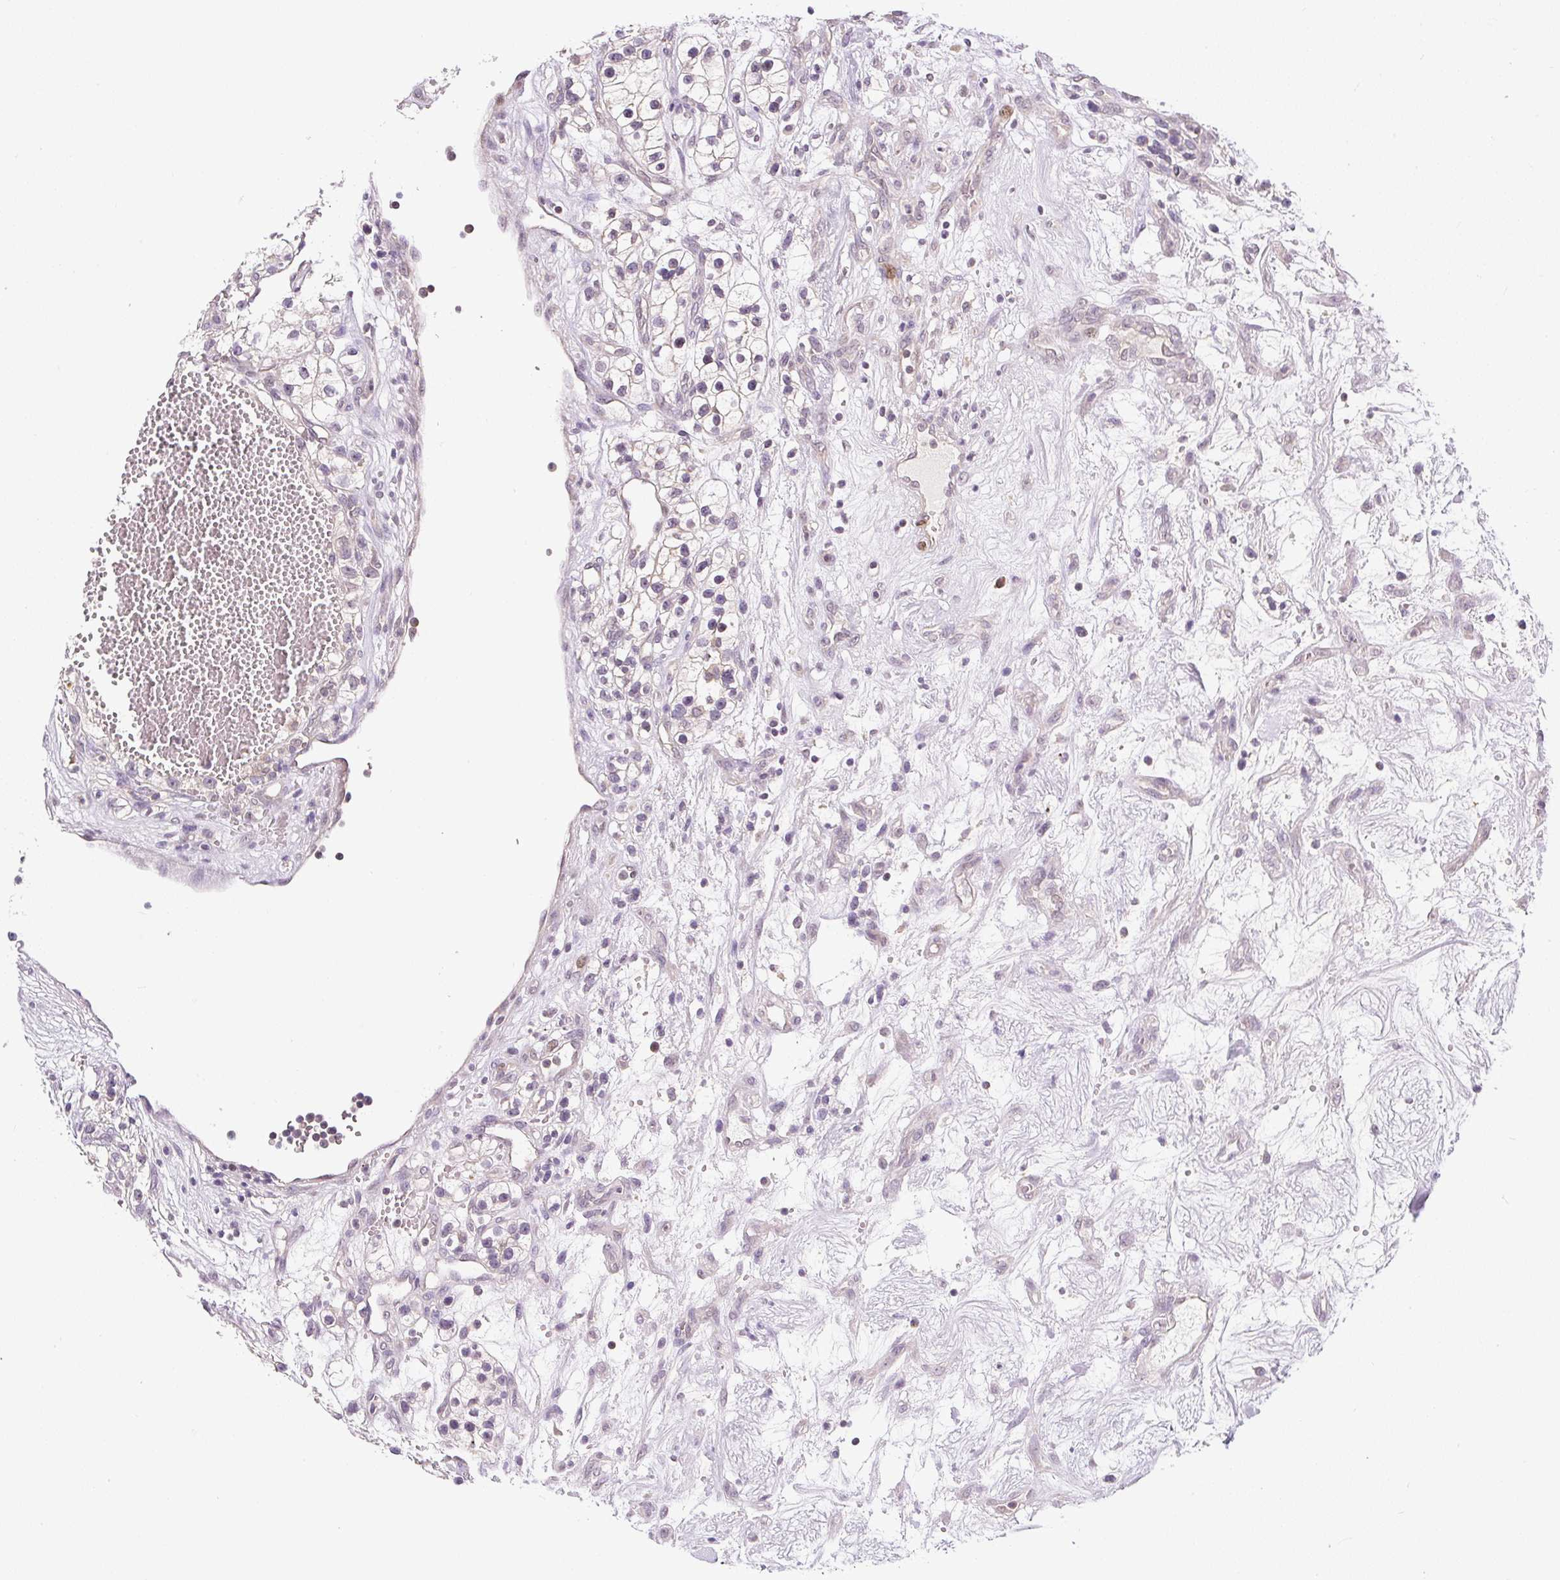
{"staining": {"intensity": "weak", "quantity": "<25%", "location": "nuclear"}, "tissue": "renal cancer", "cell_type": "Tumor cells", "image_type": "cancer", "snomed": [{"axis": "morphology", "description": "Adenocarcinoma, NOS"}, {"axis": "topography", "description": "Kidney"}], "caption": "The histopathology image displays no significant positivity in tumor cells of renal cancer. (Brightfield microscopy of DAB immunohistochemistry at high magnification).", "gene": "RACGAP1", "patient": {"sex": "female", "age": 57}}